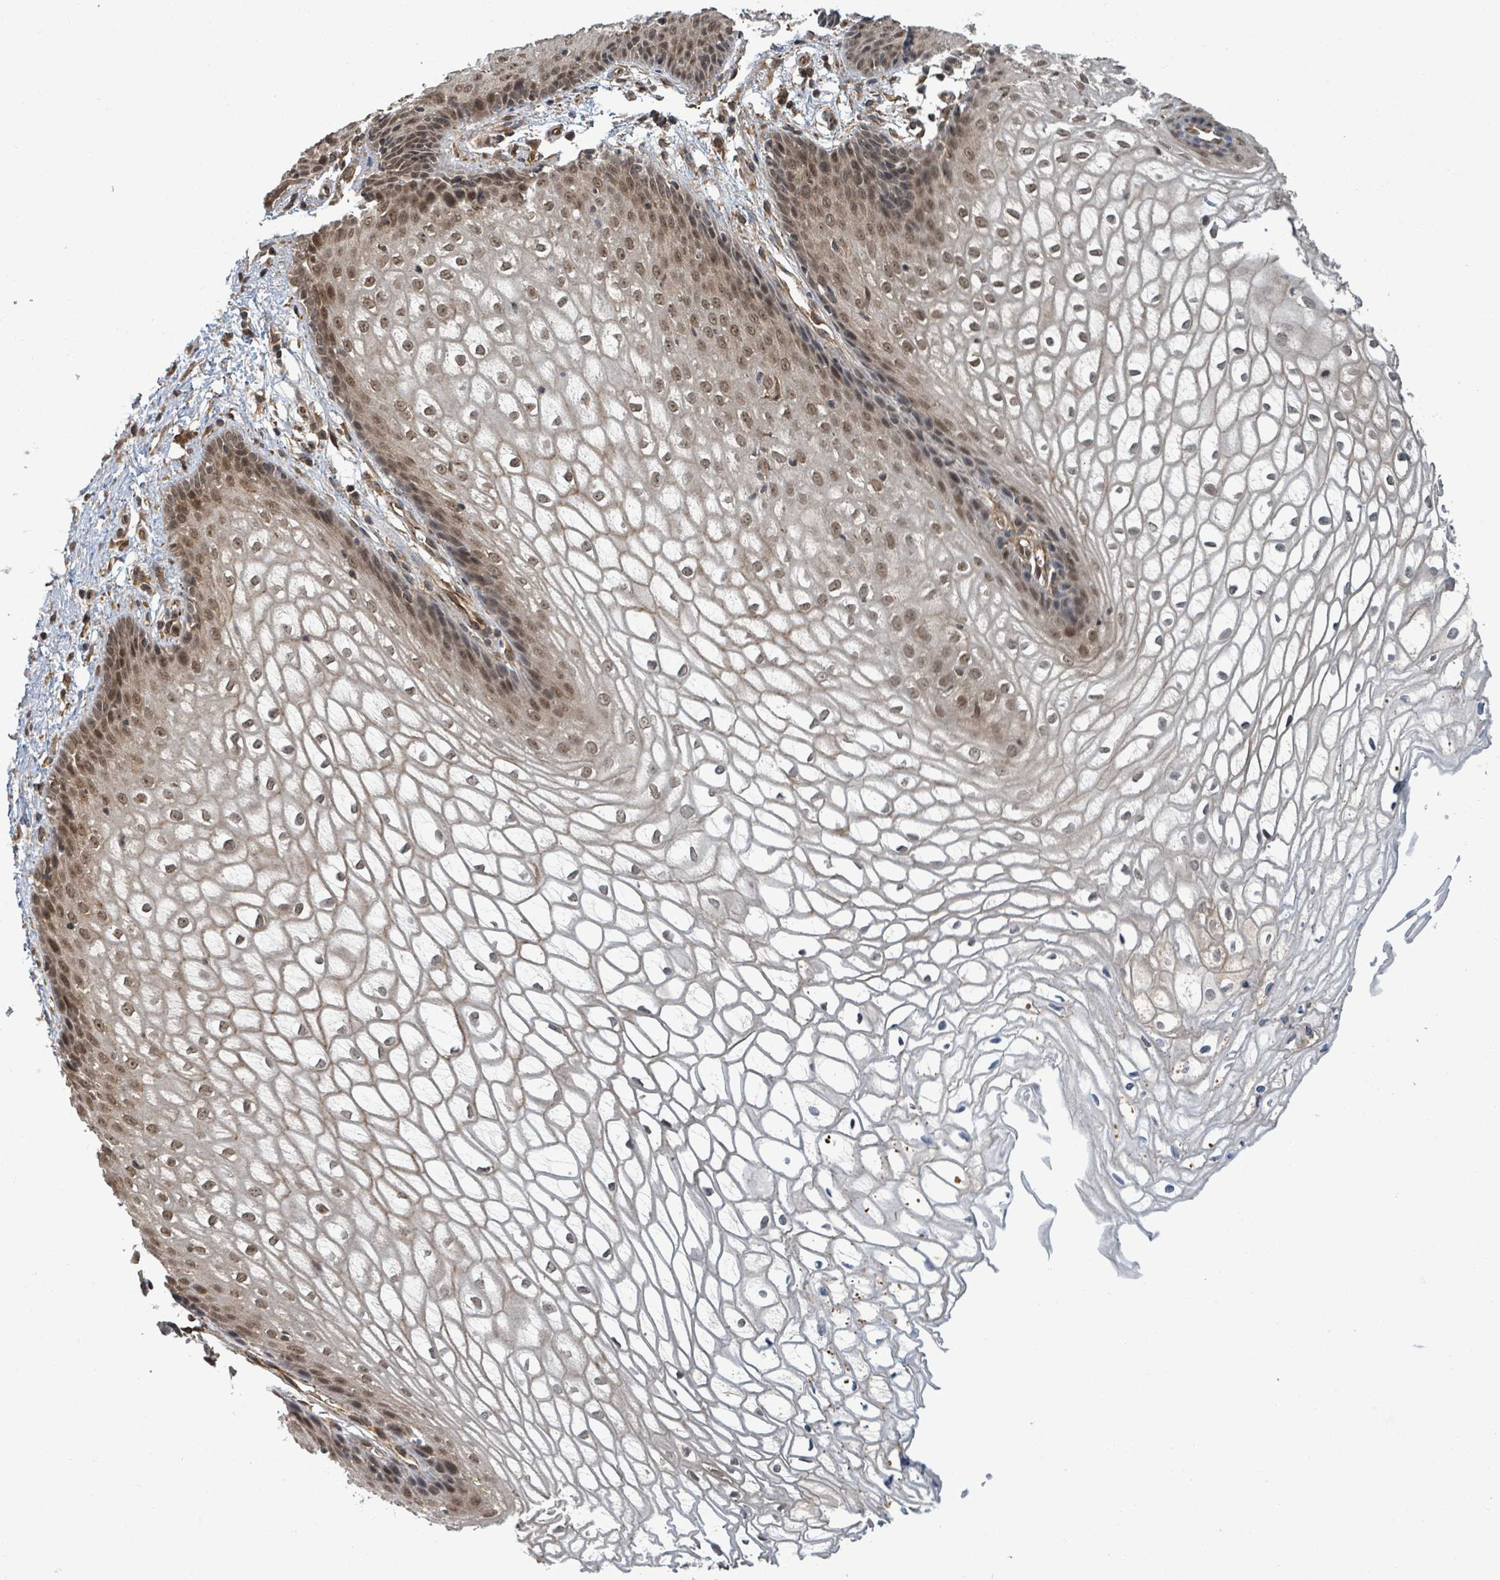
{"staining": {"intensity": "moderate", "quantity": ">75%", "location": "nuclear"}, "tissue": "vagina", "cell_type": "Squamous epithelial cells", "image_type": "normal", "snomed": [{"axis": "morphology", "description": "Normal tissue, NOS"}, {"axis": "topography", "description": "Vagina"}], "caption": "Normal vagina was stained to show a protein in brown. There is medium levels of moderate nuclear staining in approximately >75% of squamous epithelial cells.", "gene": "ENSG00000256500", "patient": {"sex": "female", "age": 34}}